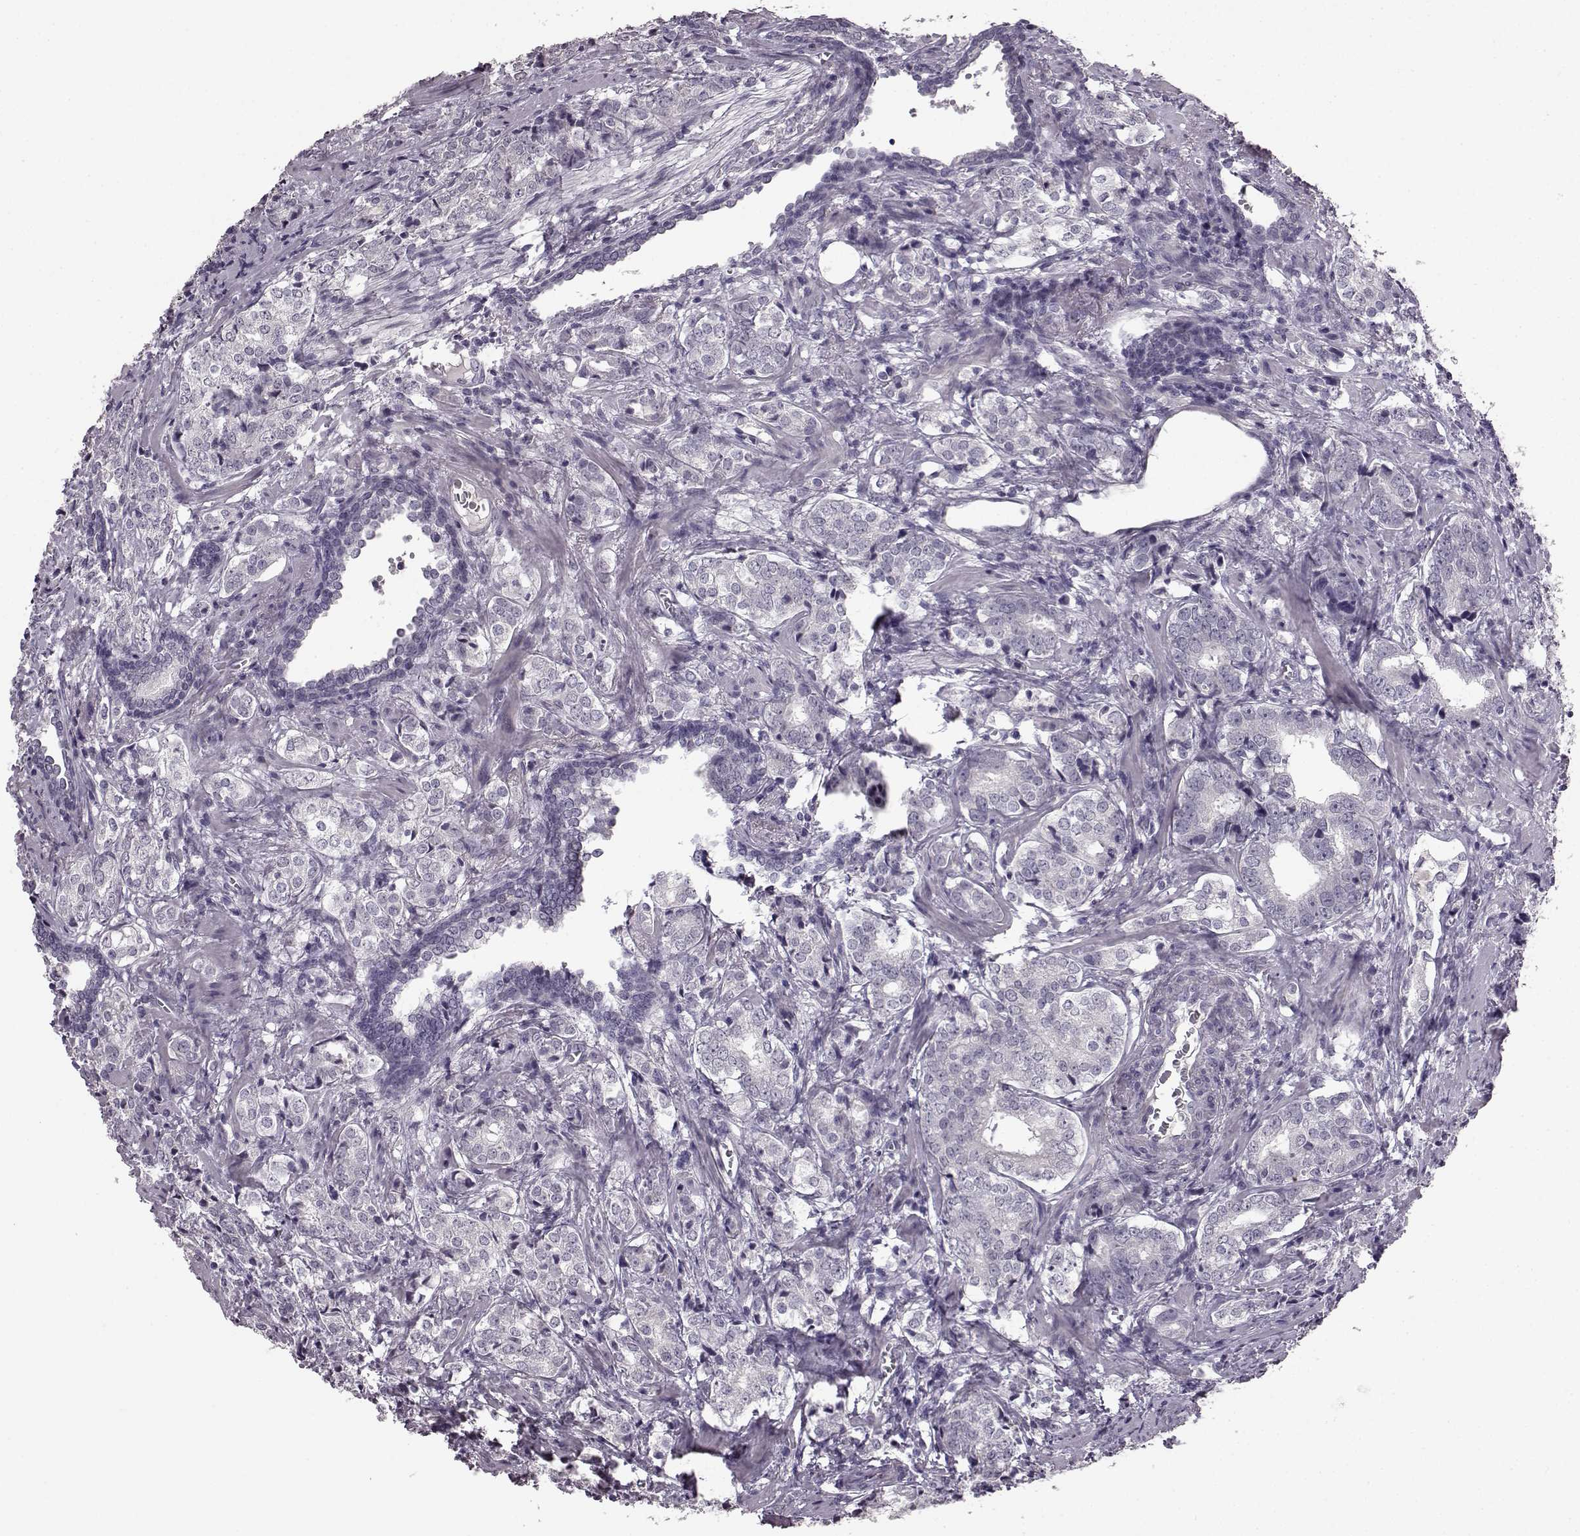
{"staining": {"intensity": "negative", "quantity": "none", "location": "none"}, "tissue": "prostate cancer", "cell_type": "Tumor cells", "image_type": "cancer", "snomed": [{"axis": "morphology", "description": "Adenocarcinoma, NOS"}, {"axis": "topography", "description": "Prostate and seminal vesicle, NOS"}], "caption": "Tumor cells show no significant positivity in prostate cancer. The staining is performed using DAB brown chromogen with nuclei counter-stained in using hematoxylin.", "gene": "LHB", "patient": {"sex": "male", "age": 63}}